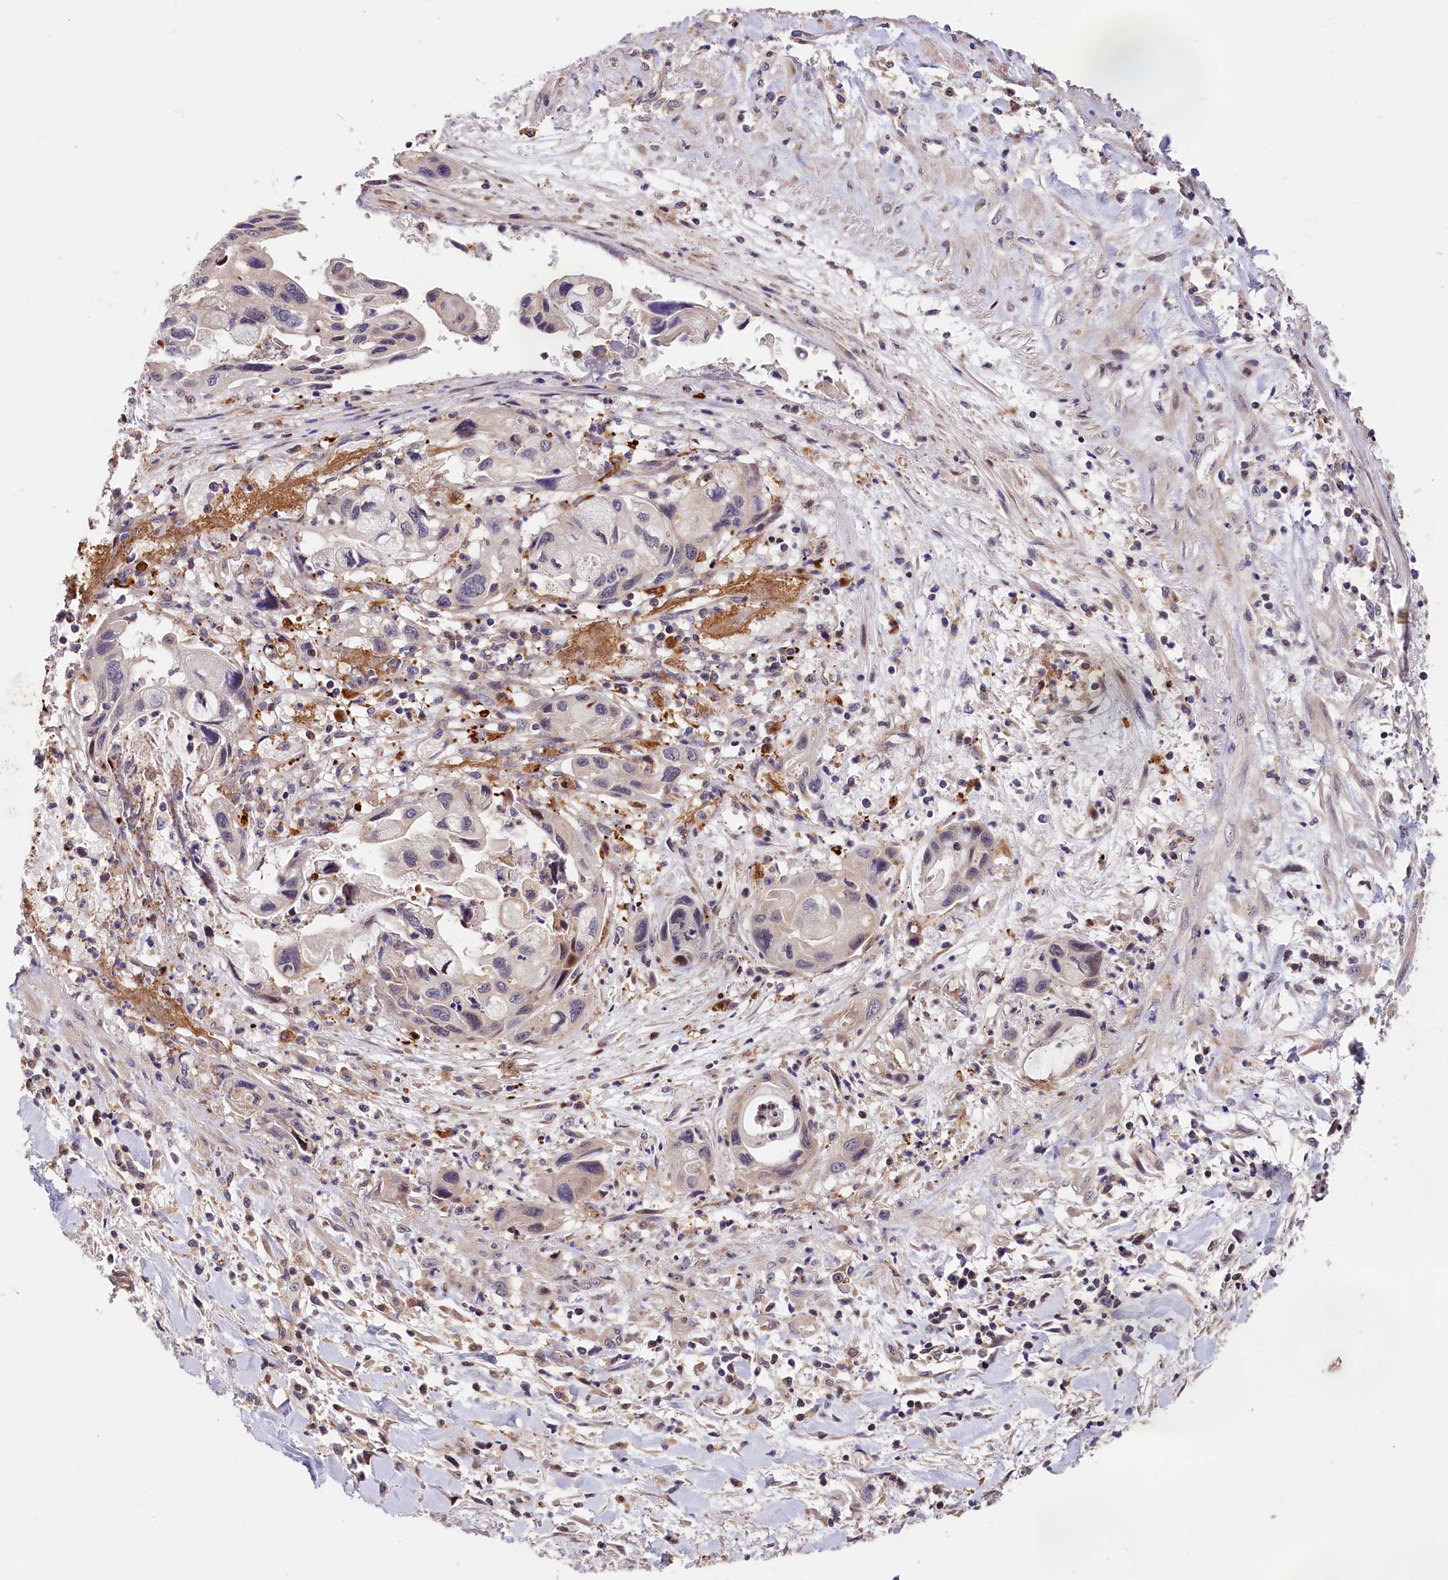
{"staining": {"intensity": "negative", "quantity": "none", "location": "none"}, "tissue": "pancreatic cancer", "cell_type": "Tumor cells", "image_type": "cancer", "snomed": [{"axis": "morphology", "description": "Adenocarcinoma, NOS"}, {"axis": "topography", "description": "Pancreas"}], "caption": "Tumor cells are negative for protein expression in human pancreatic cancer (adenocarcinoma).", "gene": "CACNA1H", "patient": {"sex": "female", "age": 50}}